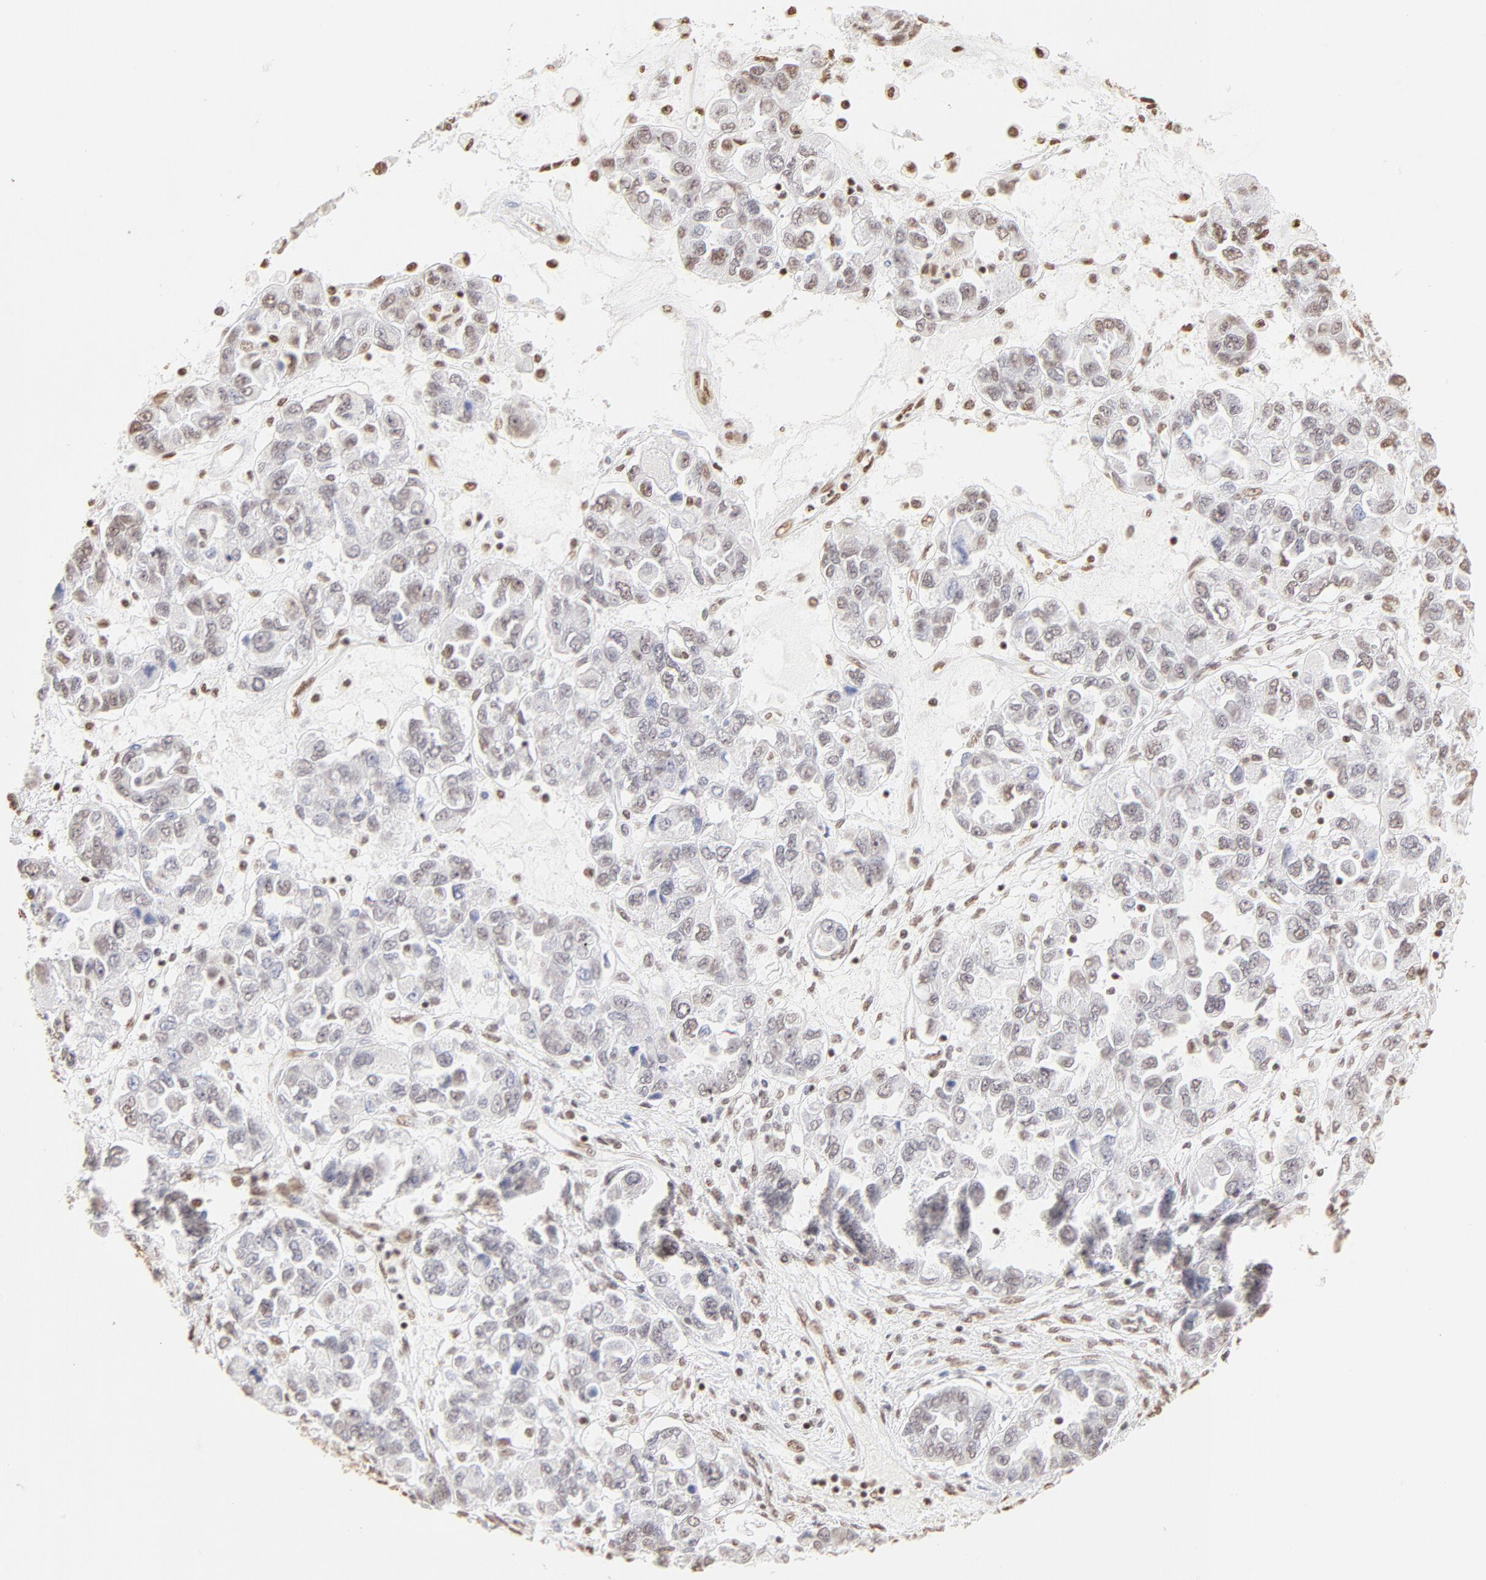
{"staining": {"intensity": "weak", "quantity": "<25%", "location": "nuclear"}, "tissue": "ovarian cancer", "cell_type": "Tumor cells", "image_type": "cancer", "snomed": [{"axis": "morphology", "description": "Cystadenocarcinoma, serous, NOS"}, {"axis": "topography", "description": "Ovary"}], "caption": "Immunohistochemical staining of human ovarian serous cystadenocarcinoma reveals no significant expression in tumor cells.", "gene": "ZNF540", "patient": {"sex": "female", "age": 84}}